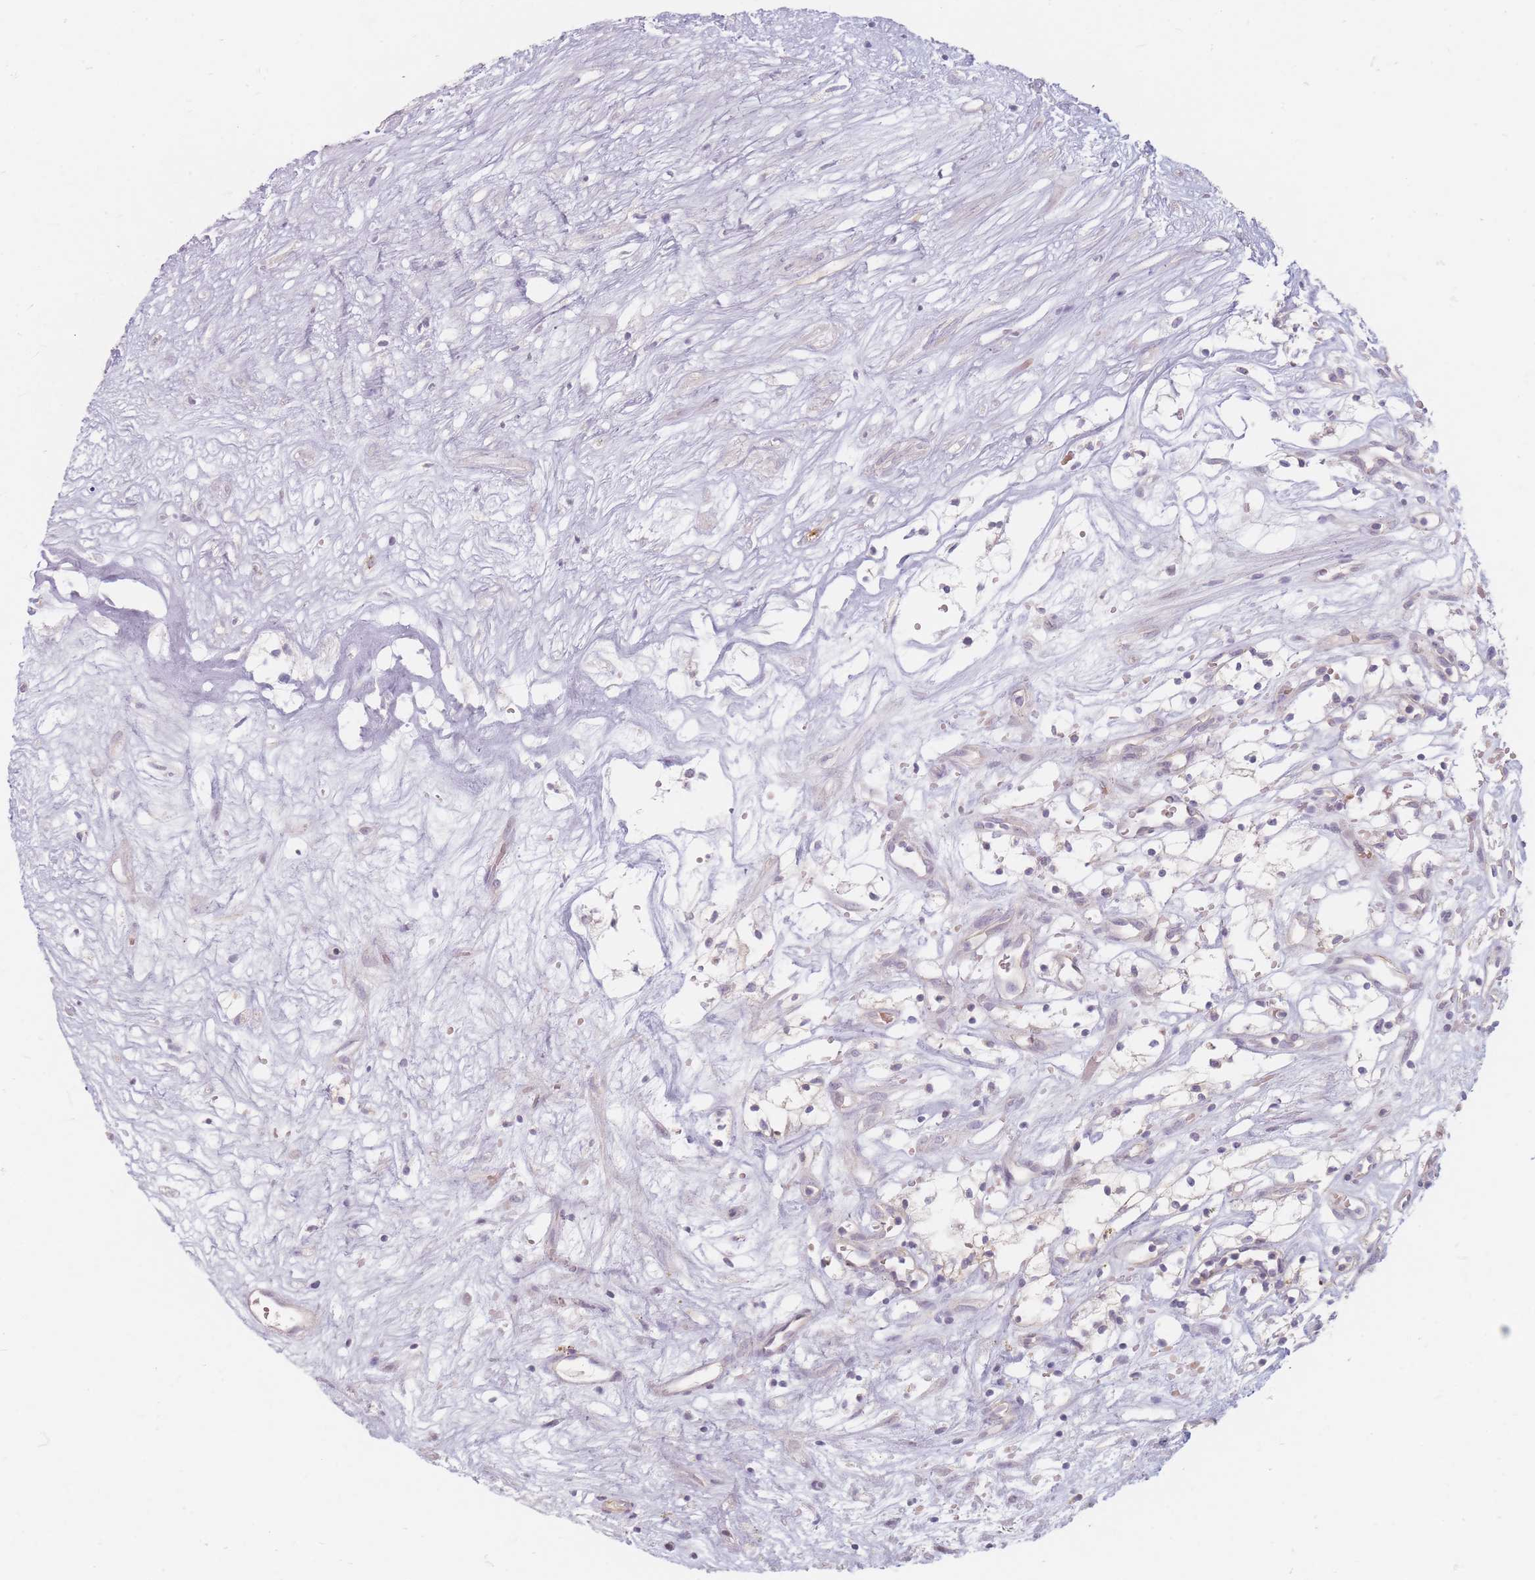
{"staining": {"intensity": "negative", "quantity": "none", "location": "none"}, "tissue": "renal cancer", "cell_type": "Tumor cells", "image_type": "cancer", "snomed": [{"axis": "morphology", "description": "Adenocarcinoma, NOS"}, {"axis": "topography", "description": "Kidney"}], "caption": "Tumor cells are negative for brown protein staining in renal cancer (adenocarcinoma). Brightfield microscopy of immunohistochemistry stained with DAB (3,3'-diaminobenzidine) (brown) and hematoxylin (blue), captured at high magnification.", "gene": "CHCHD7", "patient": {"sex": "male", "age": 59}}